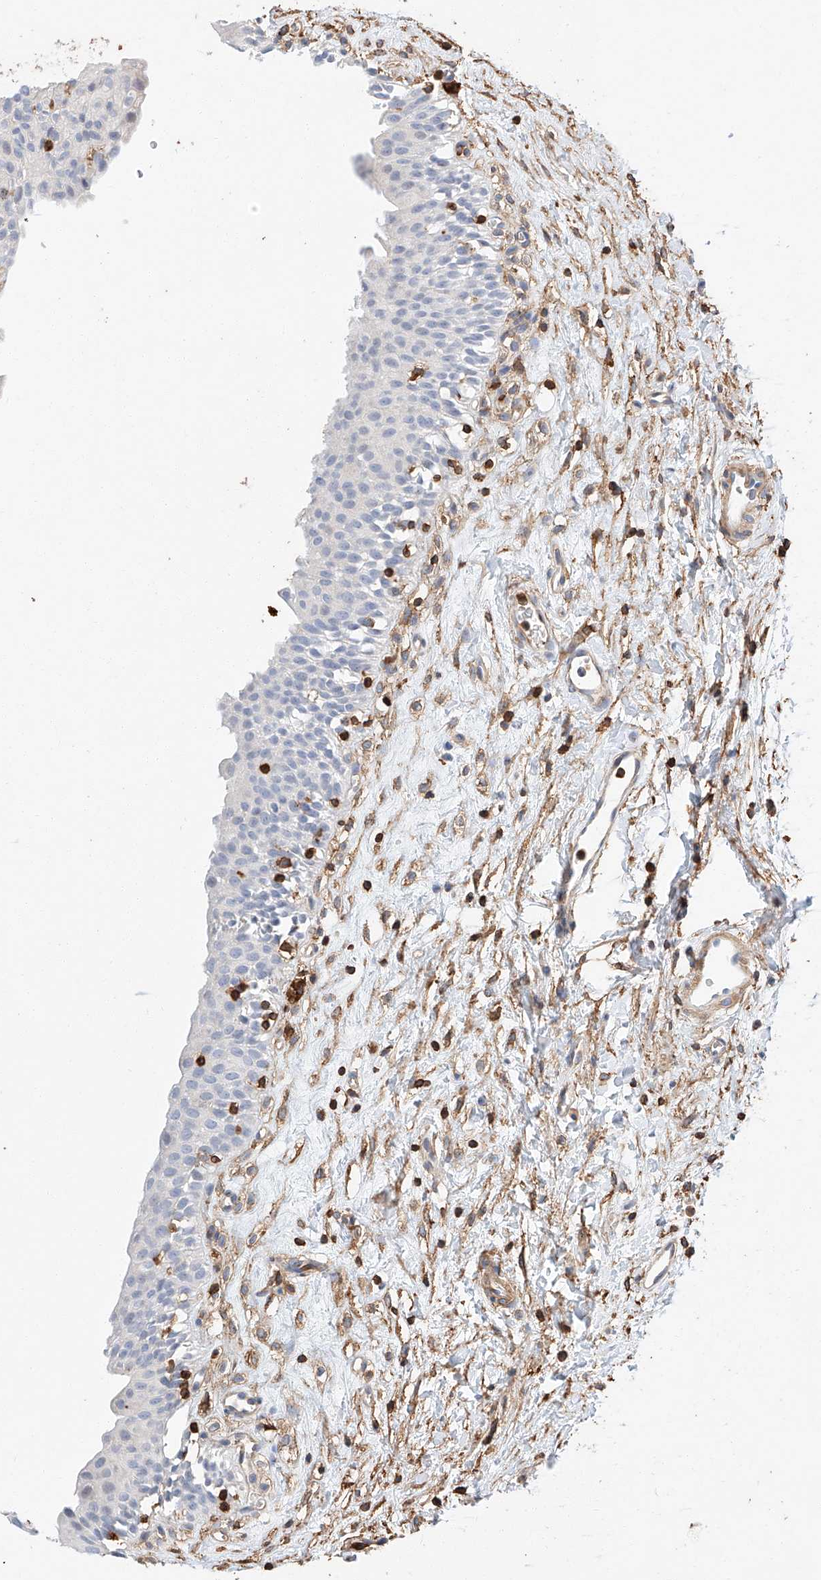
{"staining": {"intensity": "negative", "quantity": "none", "location": "none"}, "tissue": "urinary bladder", "cell_type": "Urothelial cells", "image_type": "normal", "snomed": [{"axis": "morphology", "description": "Normal tissue, NOS"}, {"axis": "topography", "description": "Urinary bladder"}], "caption": "Immunohistochemical staining of benign human urinary bladder demonstrates no significant staining in urothelial cells. The staining is performed using DAB brown chromogen with nuclei counter-stained in using hematoxylin.", "gene": "WFS1", "patient": {"sex": "male", "age": 51}}